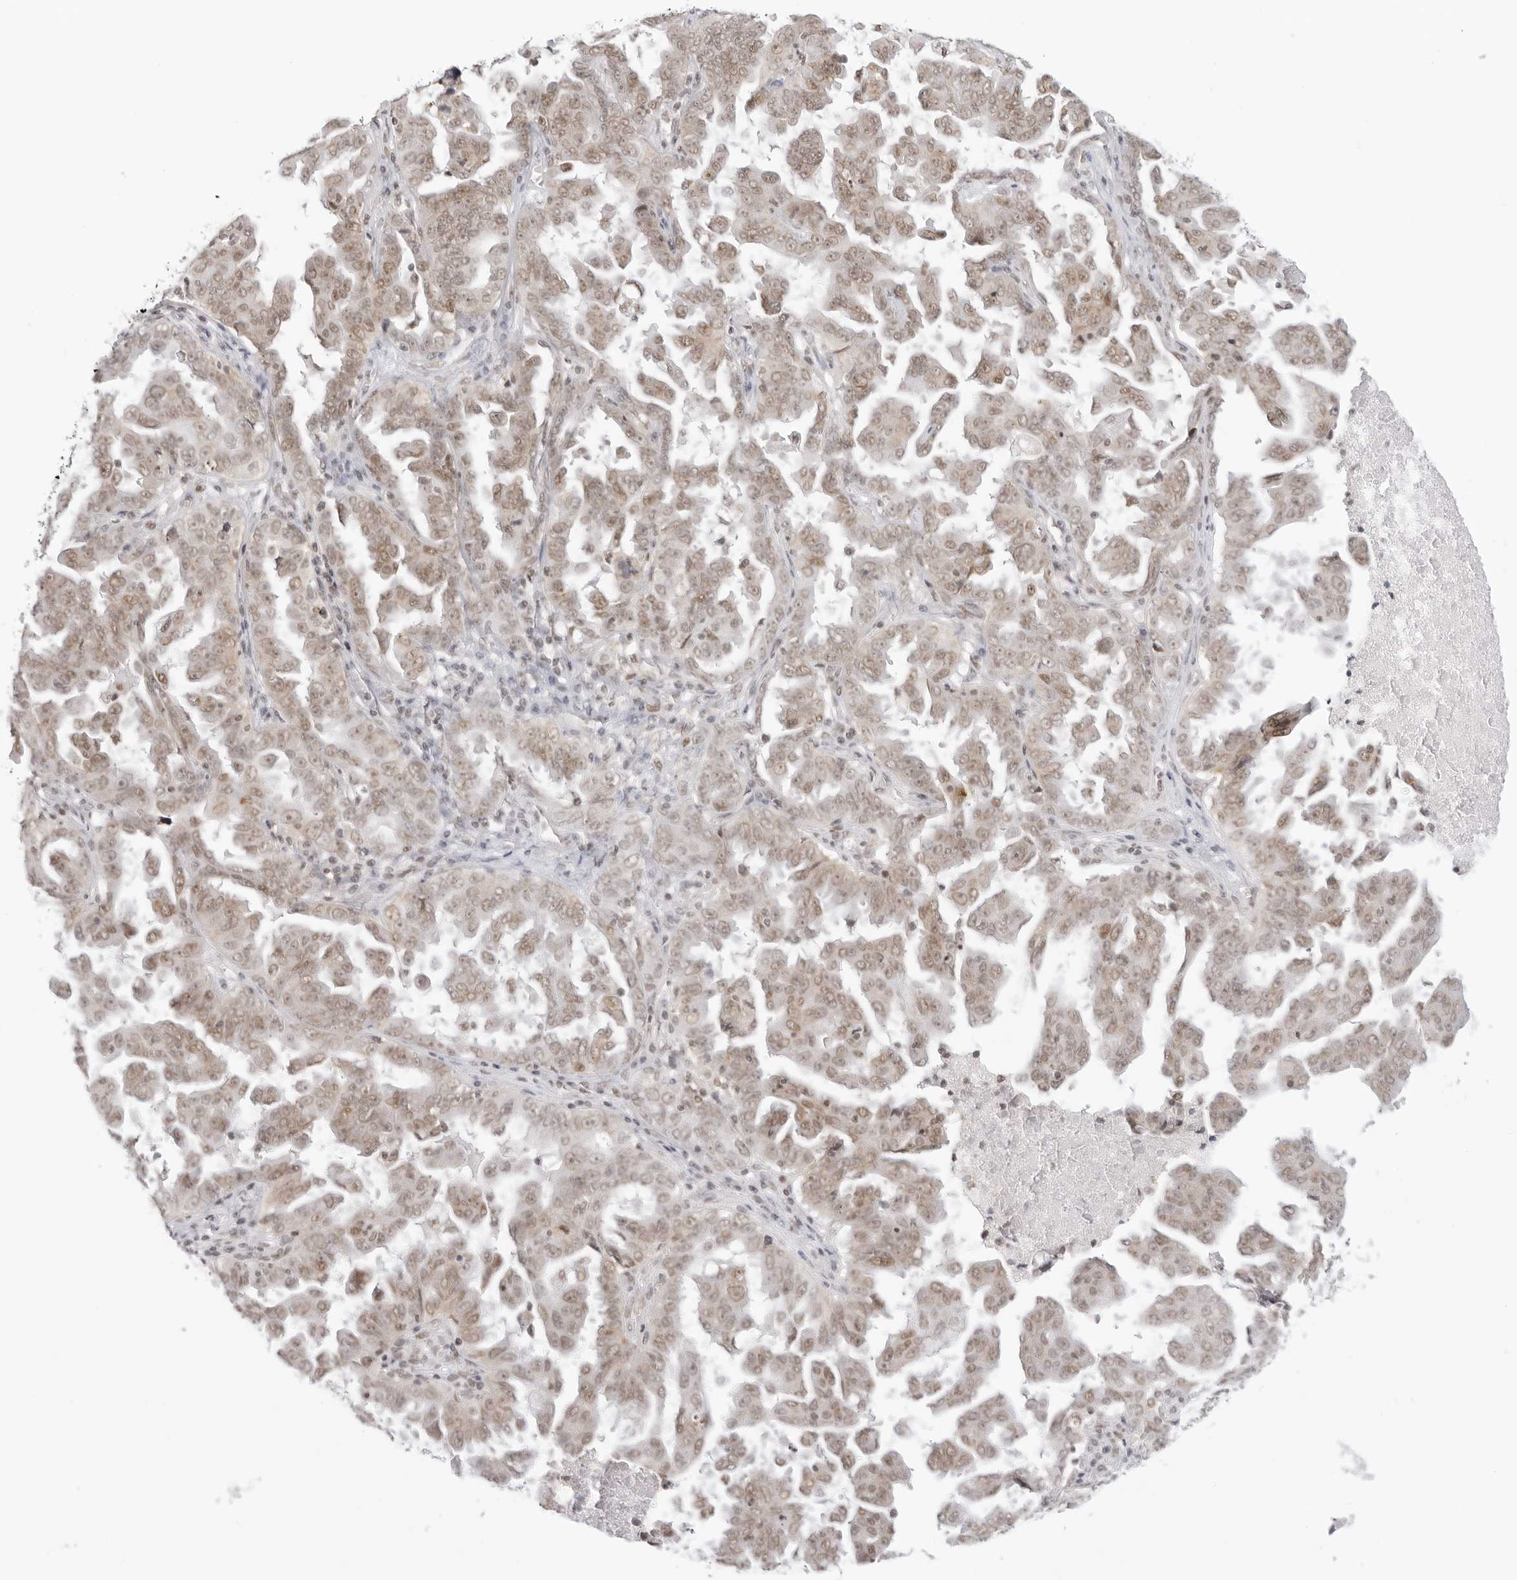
{"staining": {"intensity": "moderate", "quantity": ">75%", "location": "cytoplasmic/membranous,nuclear"}, "tissue": "ovarian cancer", "cell_type": "Tumor cells", "image_type": "cancer", "snomed": [{"axis": "morphology", "description": "Carcinoma, endometroid"}, {"axis": "topography", "description": "Ovary"}], "caption": "Brown immunohistochemical staining in endometroid carcinoma (ovarian) exhibits moderate cytoplasmic/membranous and nuclear expression in approximately >75% of tumor cells.", "gene": "TCIM", "patient": {"sex": "female", "age": 62}}